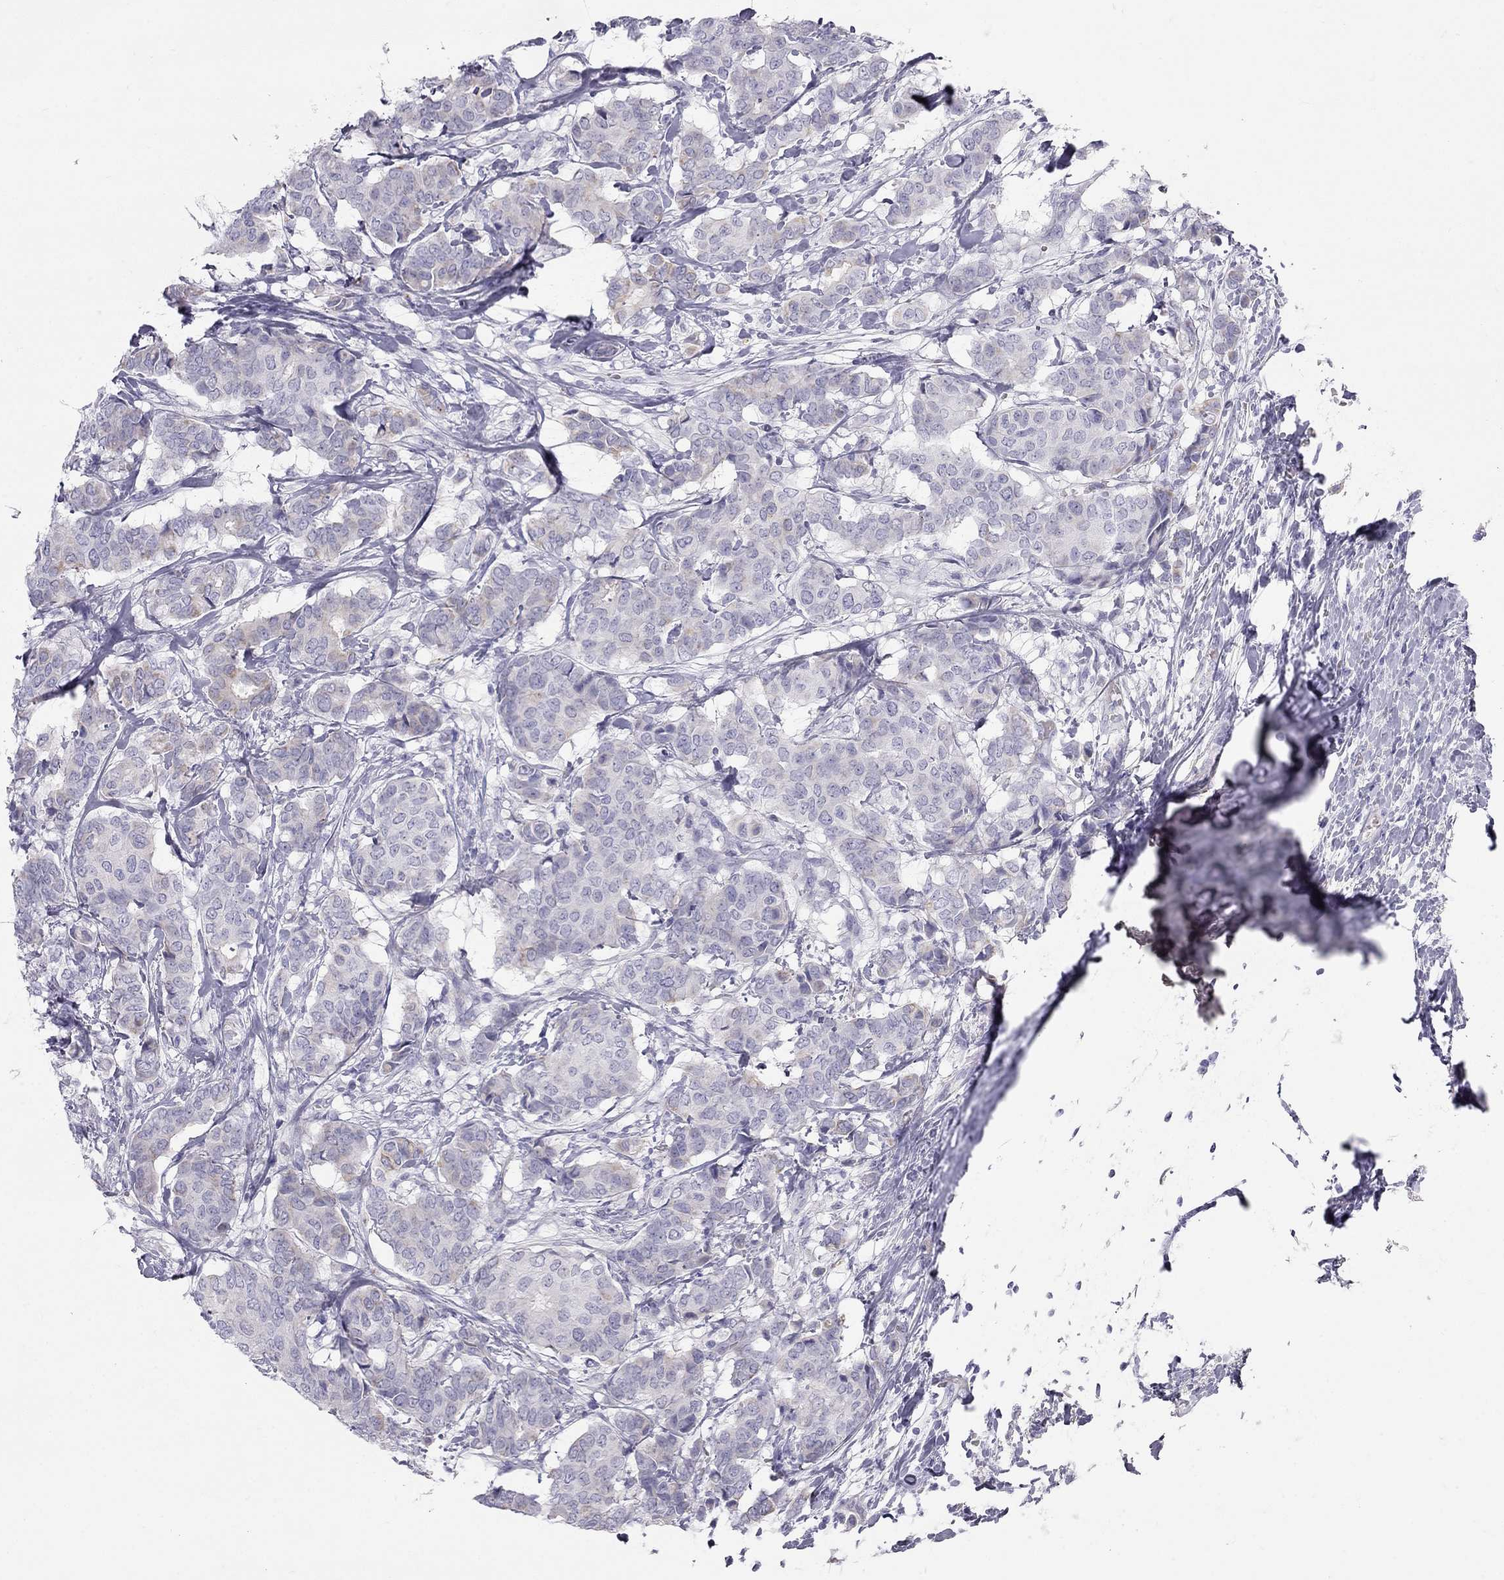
{"staining": {"intensity": "negative", "quantity": "none", "location": "none"}, "tissue": "breast cancer", "cell_type": "Tumor cells", "image_type": "cancer", "snomed": [{"axis": "morphology", "description": "Duct carcinoma"}, {"axis": "topography", "description": "Breast"}], "caption": "This is an IHC histopathology image of breast cancer. There is no positivity in tumor cells.", "gene": "TDRD6", "patient": {"sex": "female", "age": 75}}